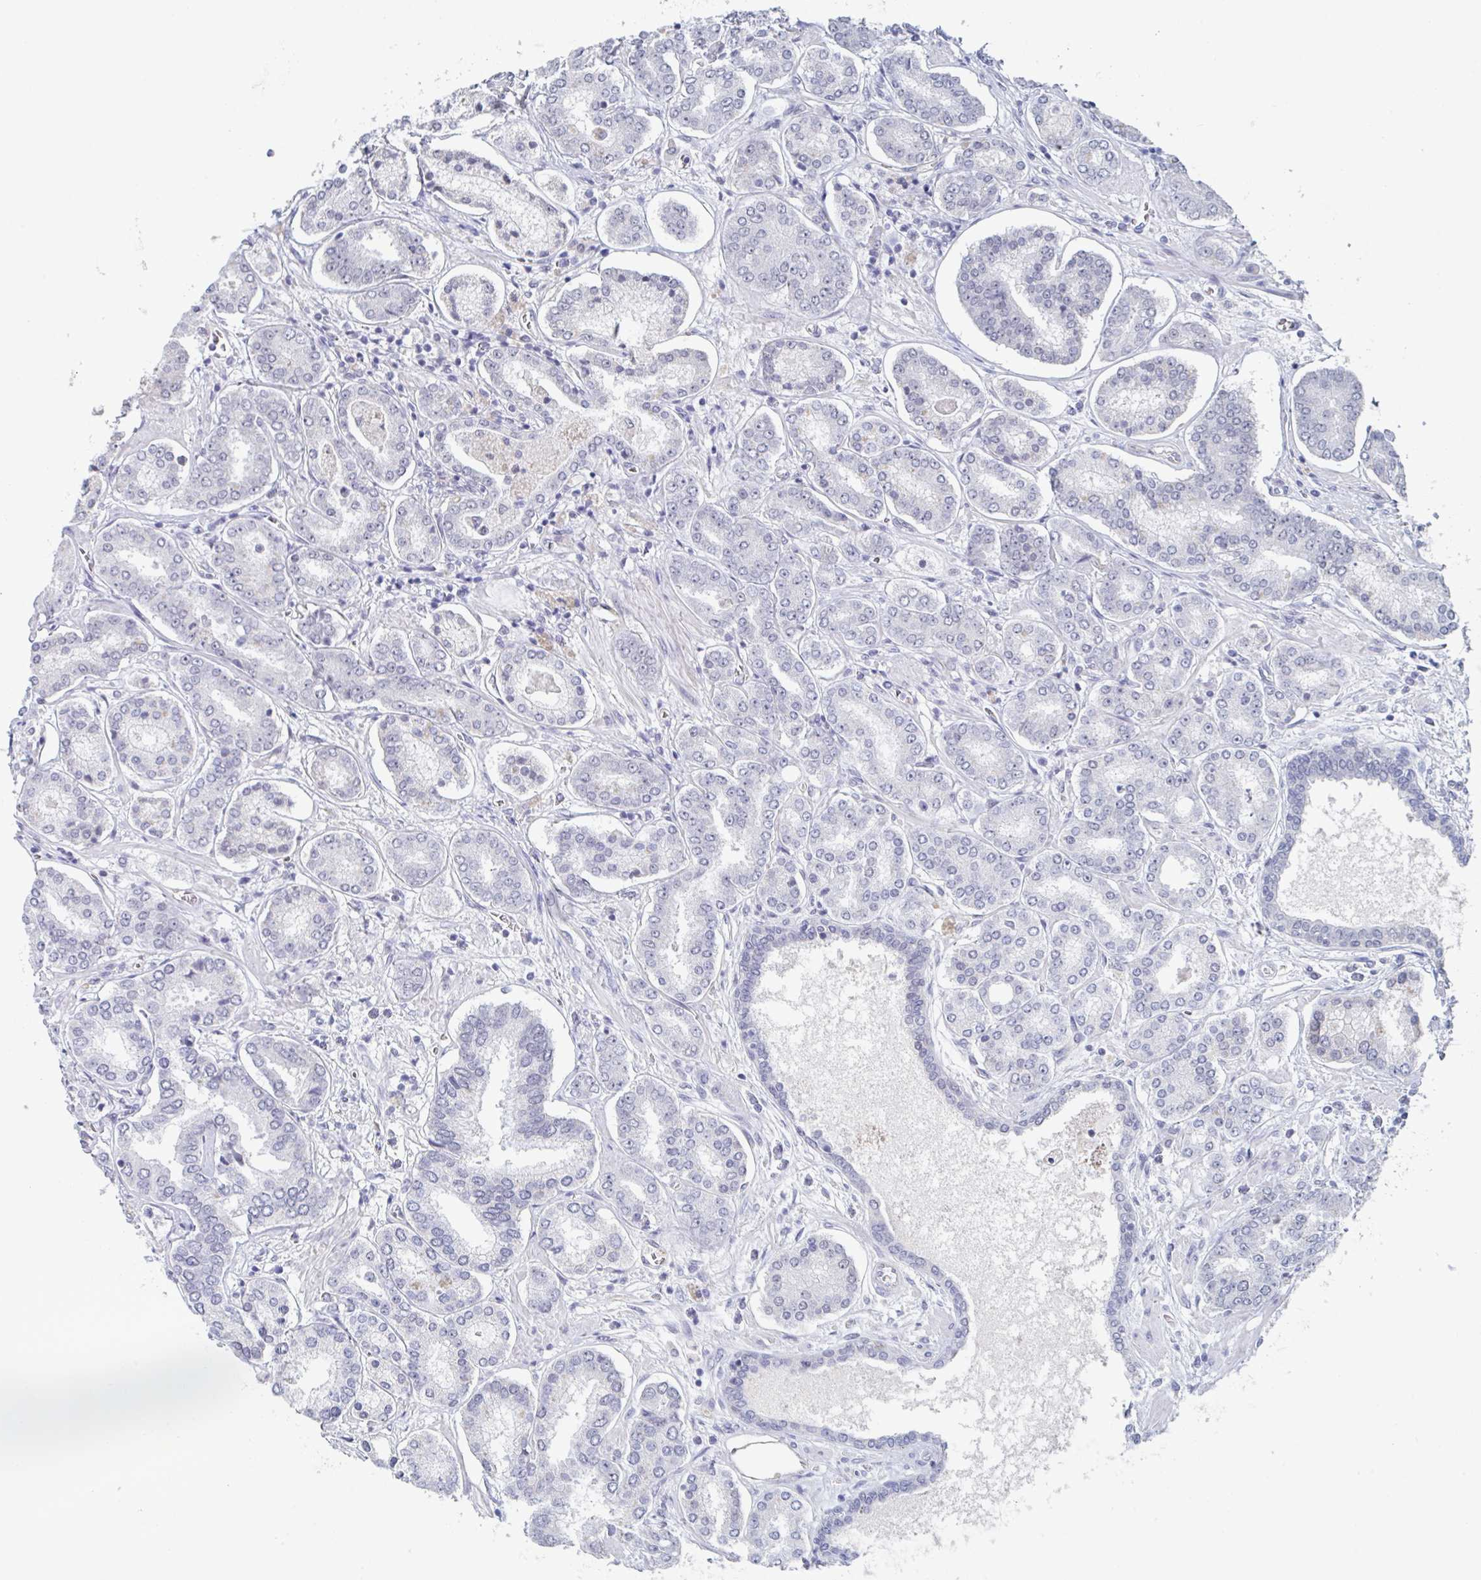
{"staining": {"intensity": "negative", "quantity": "none", "location": "none"}, "tissue": "prostate cancer", "cell_type": "Tumor cells", "image_type": "cancer", "snomed": [{"axis": "morphology", "description": "Adenocarcinoma, High grade"}, {"axis": "topography", "description": "Prostate"}], "caption": "High-grade adenocarcinoma (prostate) was stained to show a protein in brown. There is no significant staining in tumor cells.", "gene": "KDM4D", "patient": {"sex": "male", "age": 72}}